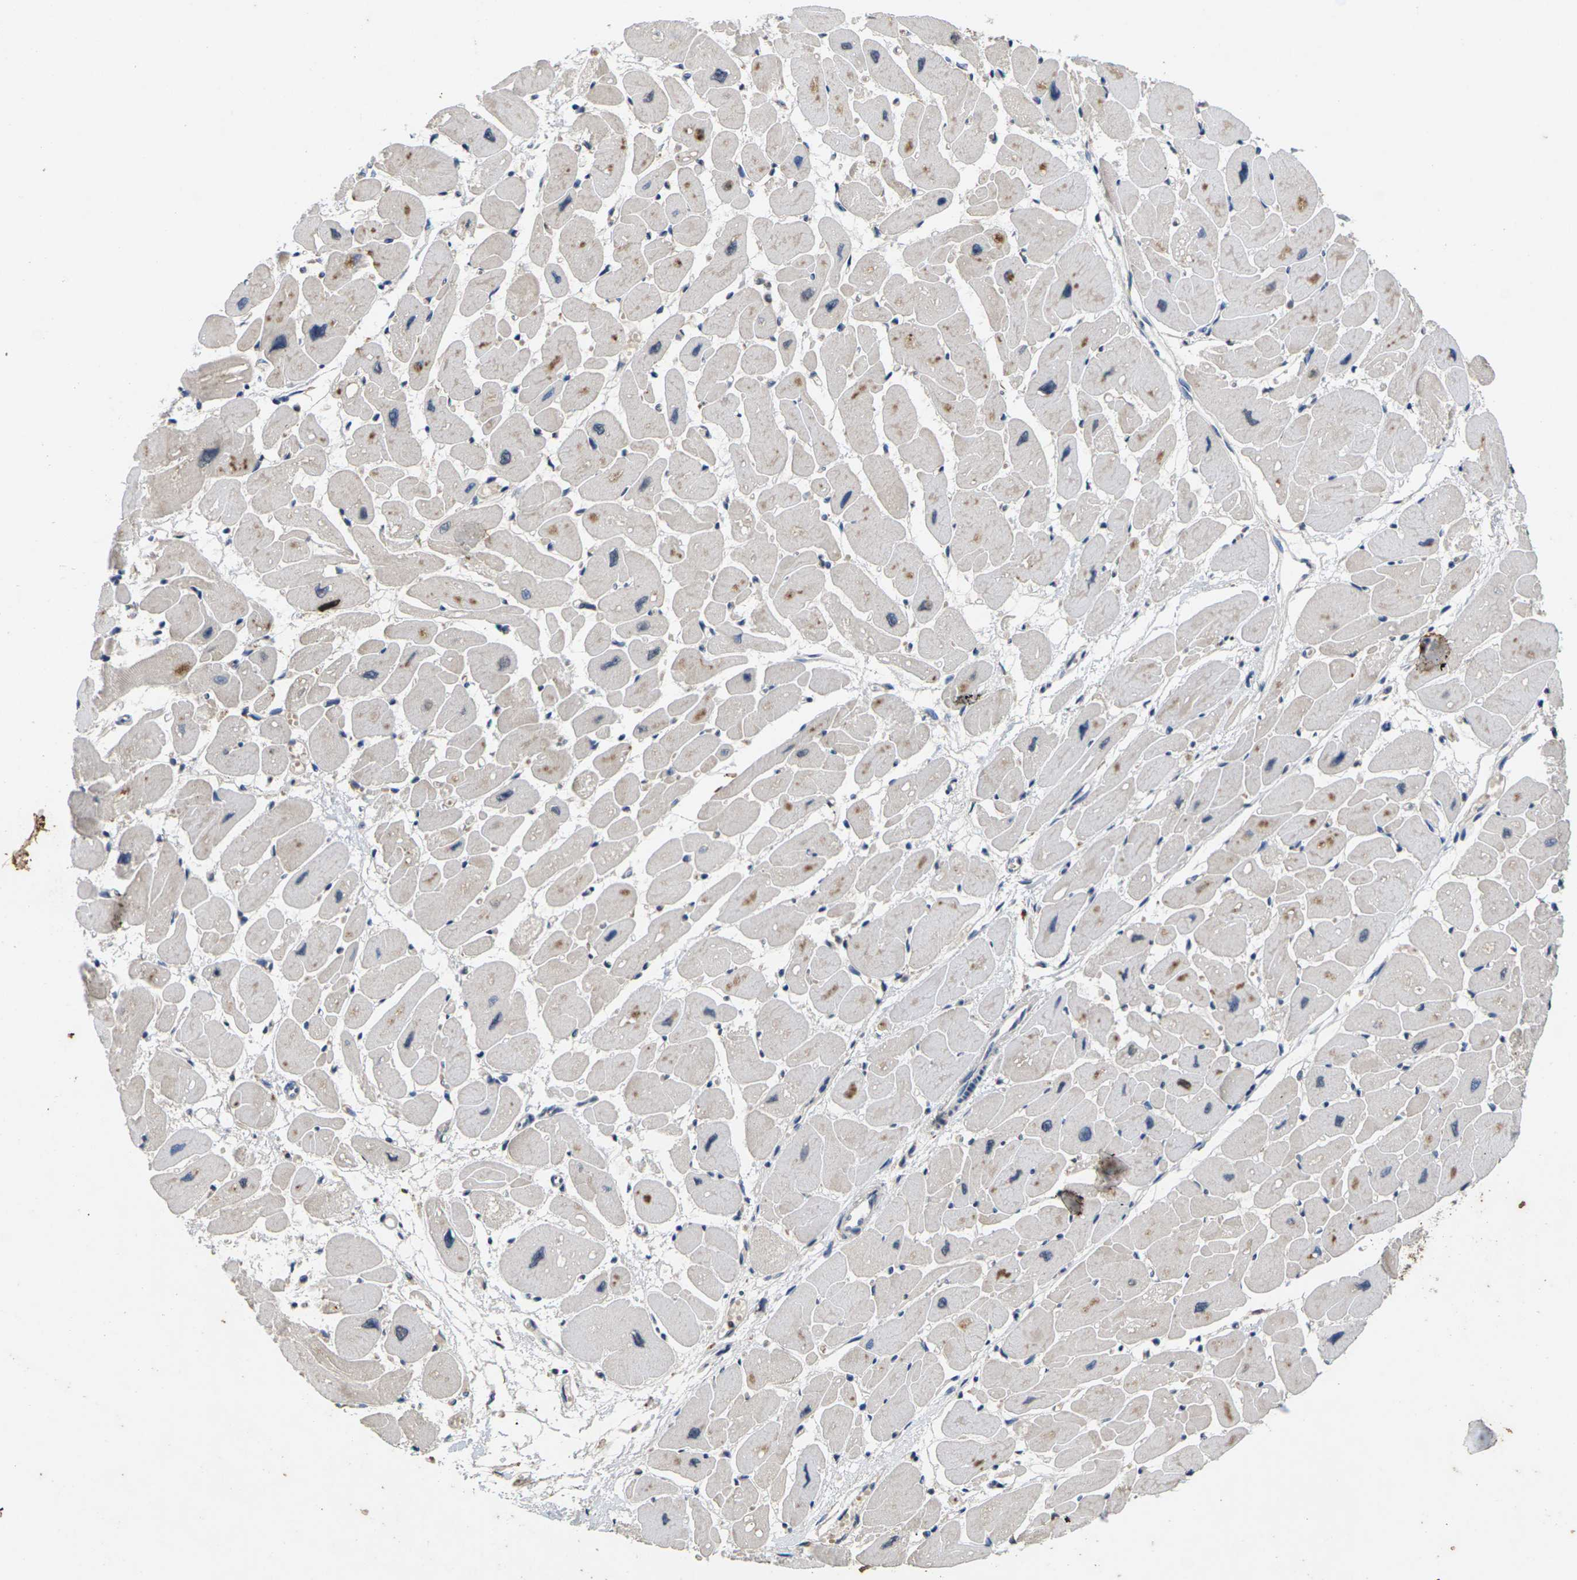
{"staining": {"intensity": "weak", "quantity": "25%-75%", "location": "cytoplasmic/membranous"}, "tissue": "heart muscle", "cell_type": "Cardiomyocytes", "image_type": "normal", "snomed": [{"axis": "morphology", "description": "Normal tissue, NOS"}, {"axis": "topography", "description": "Heart"}], "caption": "Weak cytoplasmic/membranous expression for a protein is present in about 25%-75% of cardiomyocytes of benign heart muscle using immunohistochemistry (IHC).", "gene": "SLC2A2", "patient": {"sex": "female", "age": 54}}